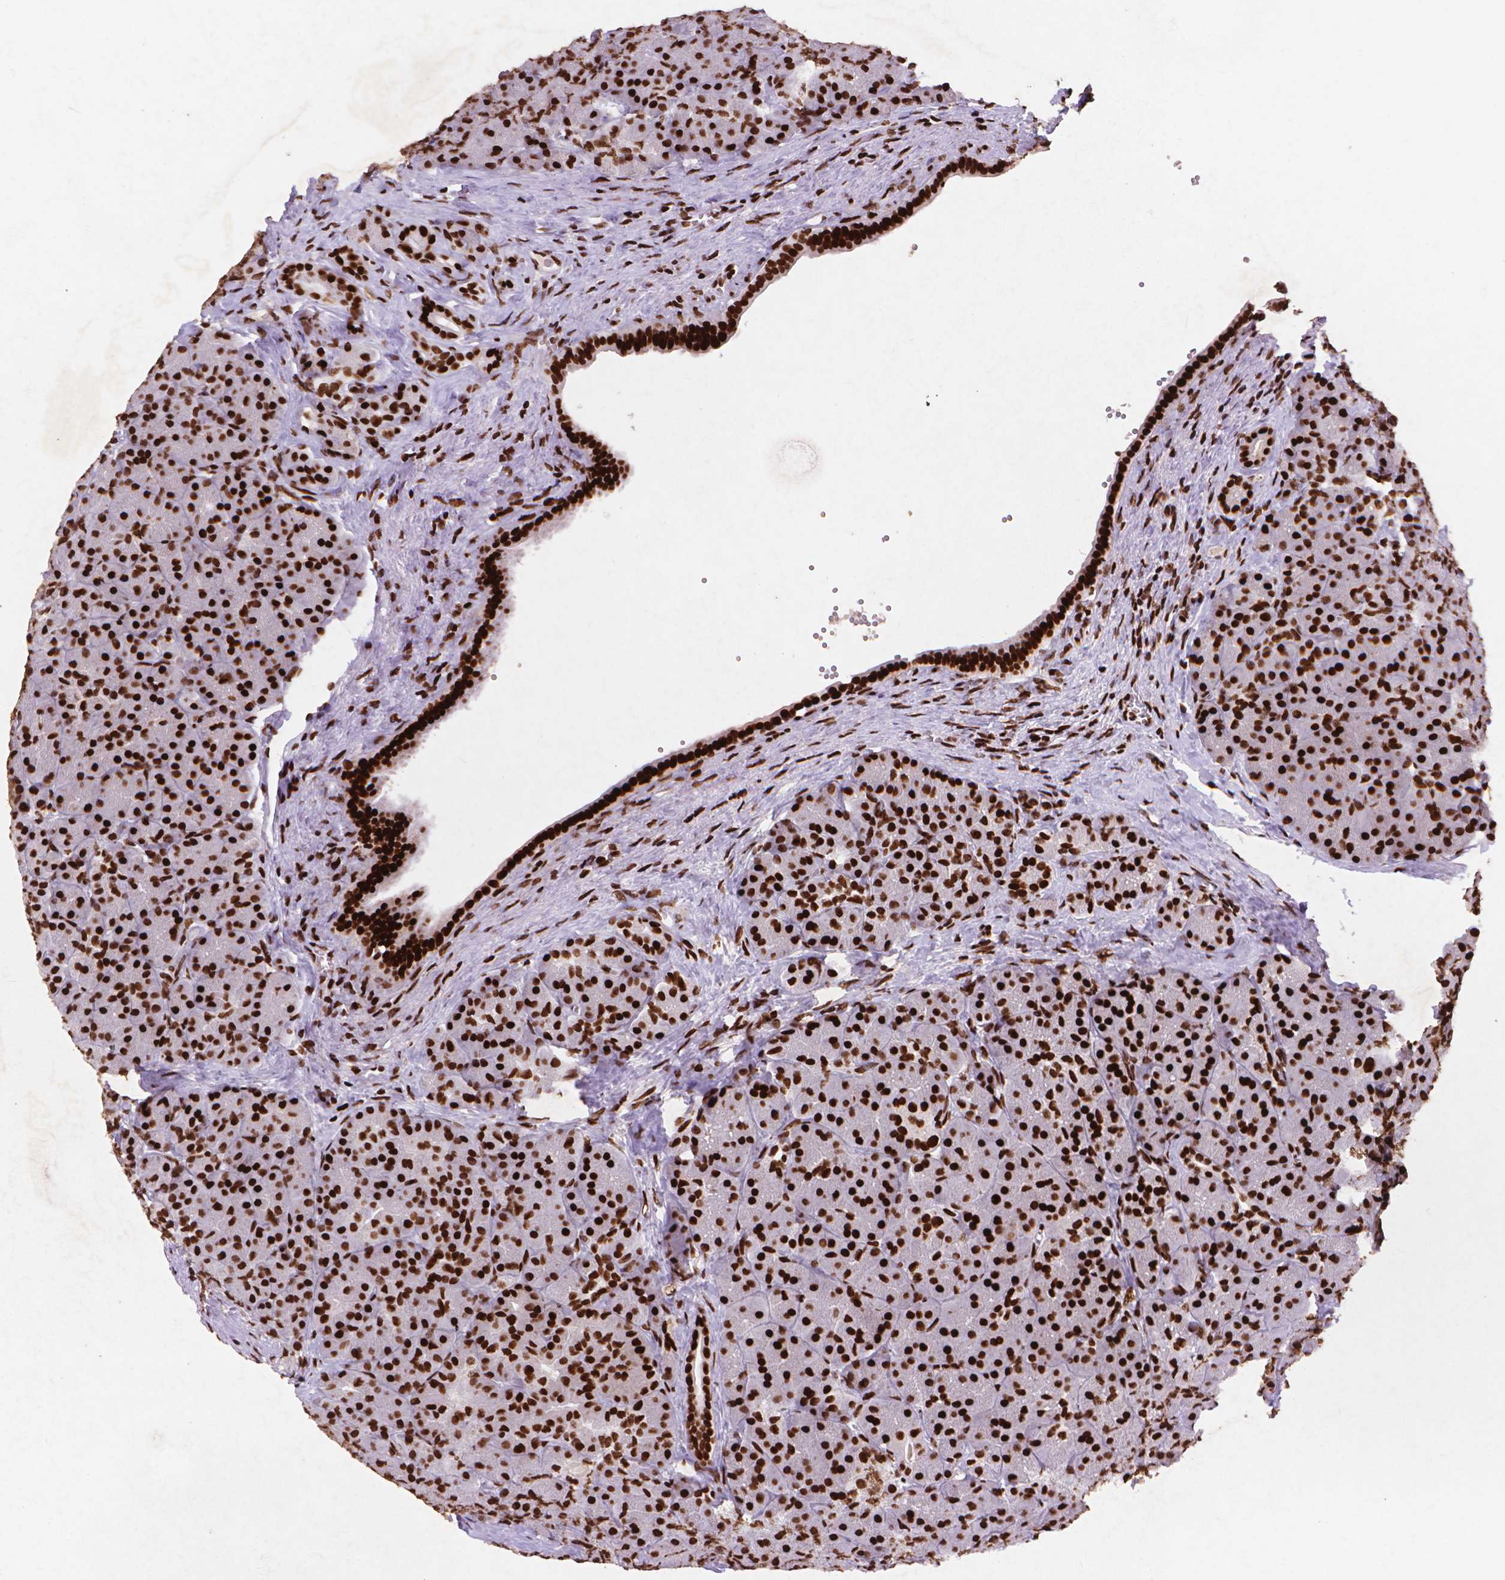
{"staining": {"intensity": "strong", "quantity": ">75%", "location": "cytoplasmic/membranous,nuclear"}, "tissue": "pancreas", "cell_type": "Exocrine glandular cells", "image_type": "normal", "snomed": [{"axis": "morphology", "description": "Normal tissue, NOS"}, {"axis": "topography", "description": "Pancreas"}], "caption": "Immunohistochemistry image of unremarkable pancreas: pancreas stained using immunohistochemistry displays high levels of strong protein expression localized specifically in the cytoplasmic/membranous,nuclear of exocrine glandular cells, appearing as a cytoplasmic/membranous,nuclear brown color.", "gene": "CITED2", "patient": {"sex": "male", "age": 57}}